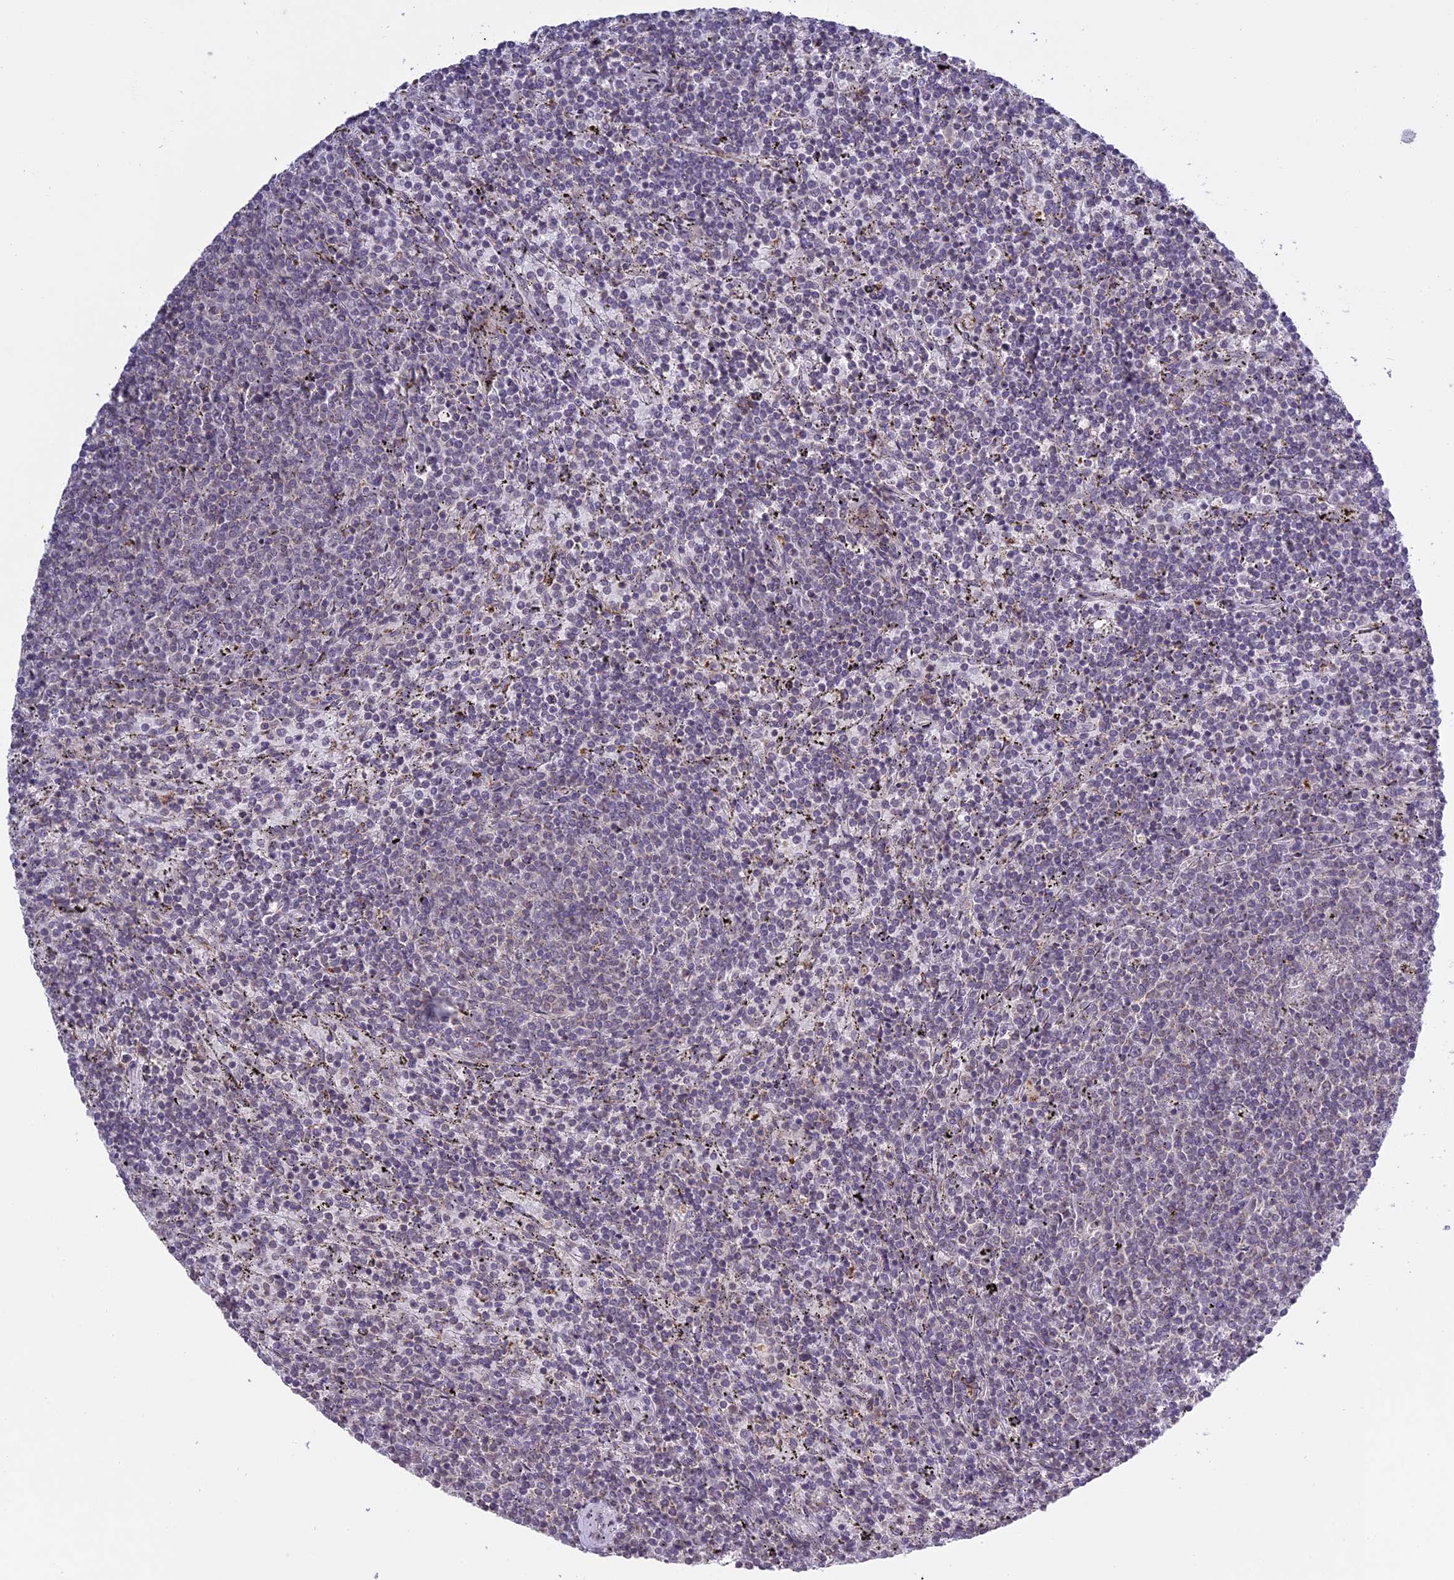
{"staining": {"intensity": "negative", "quantity": "none", "location": "none"}, "tissue": "lymphoma", "cell_type": "Tumor cells", "image_type": "cancer", "snomed": [{"axis": "morphology", "description": "Malignant lymphoma, non-Hodgkin's type, Low grade"}, {"axis": "topography", "description": "Spleen"}], "caption": "Immunohistochemical staining of low-grade malignant lymphoma, non-Hodgkin's type shows no significant expression in tumor cells.", "gene": "ERG28", "patient": {"sex": "female", "age": 50}}